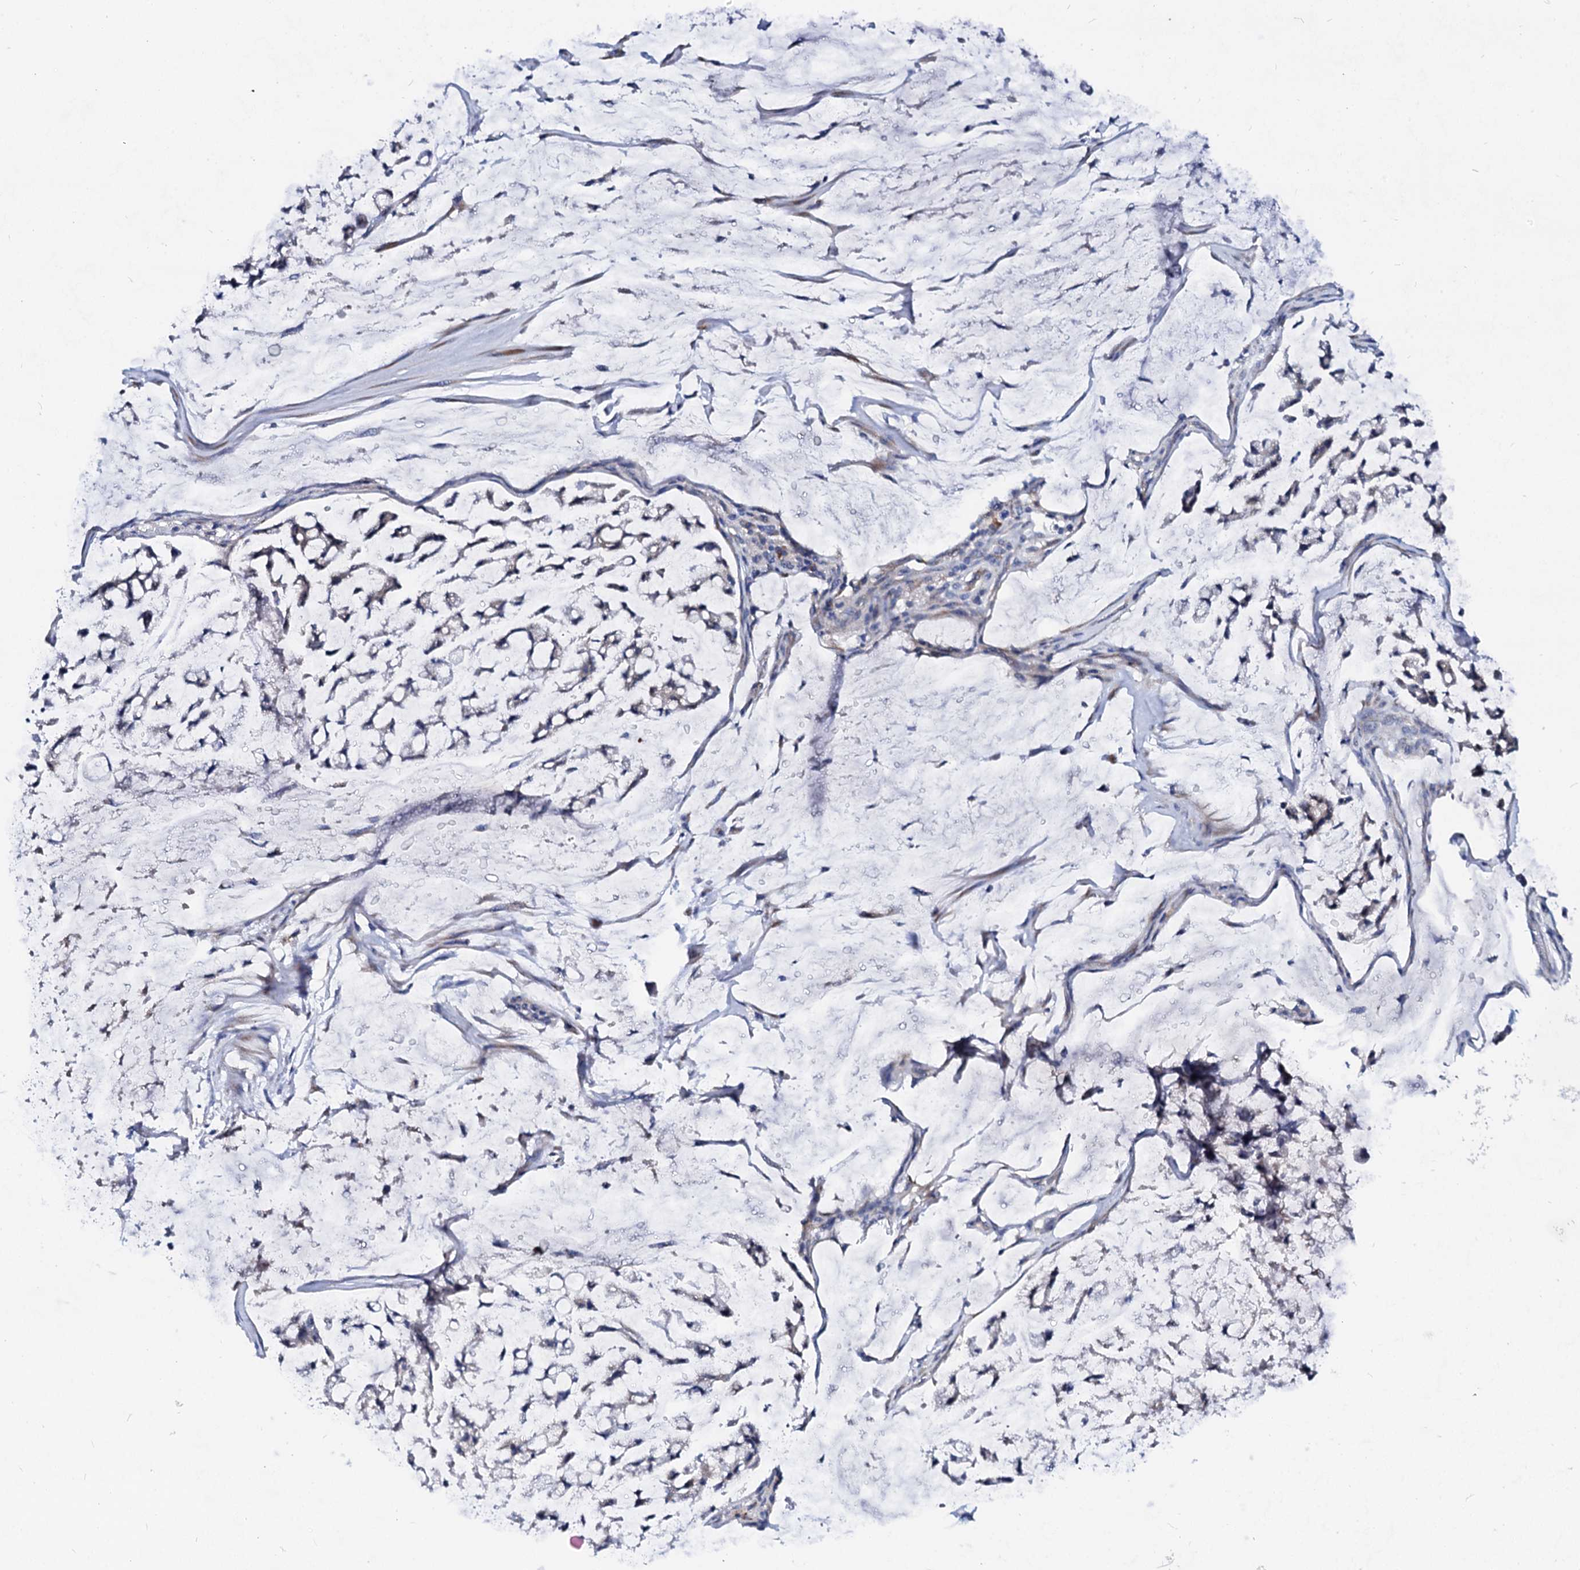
{"staining": {"intensity": "negative", "quantity": "none", "location": "none"}, "tissue": "stomach cancer", "cell_type": "Tumor cells", "image_type": "cancer", "snomed": [{"axis": "morphology", "description": "Adenocarcinoma, NOS"}, {"axis": "topography", "description": "Stomach, lower"}], "caption": "Immunohistochemical staining of stomach cancer shows no significant positivity in tumor cells.", "gene": "BTBD16", "patient": {"sex": "male", "age": 67}}